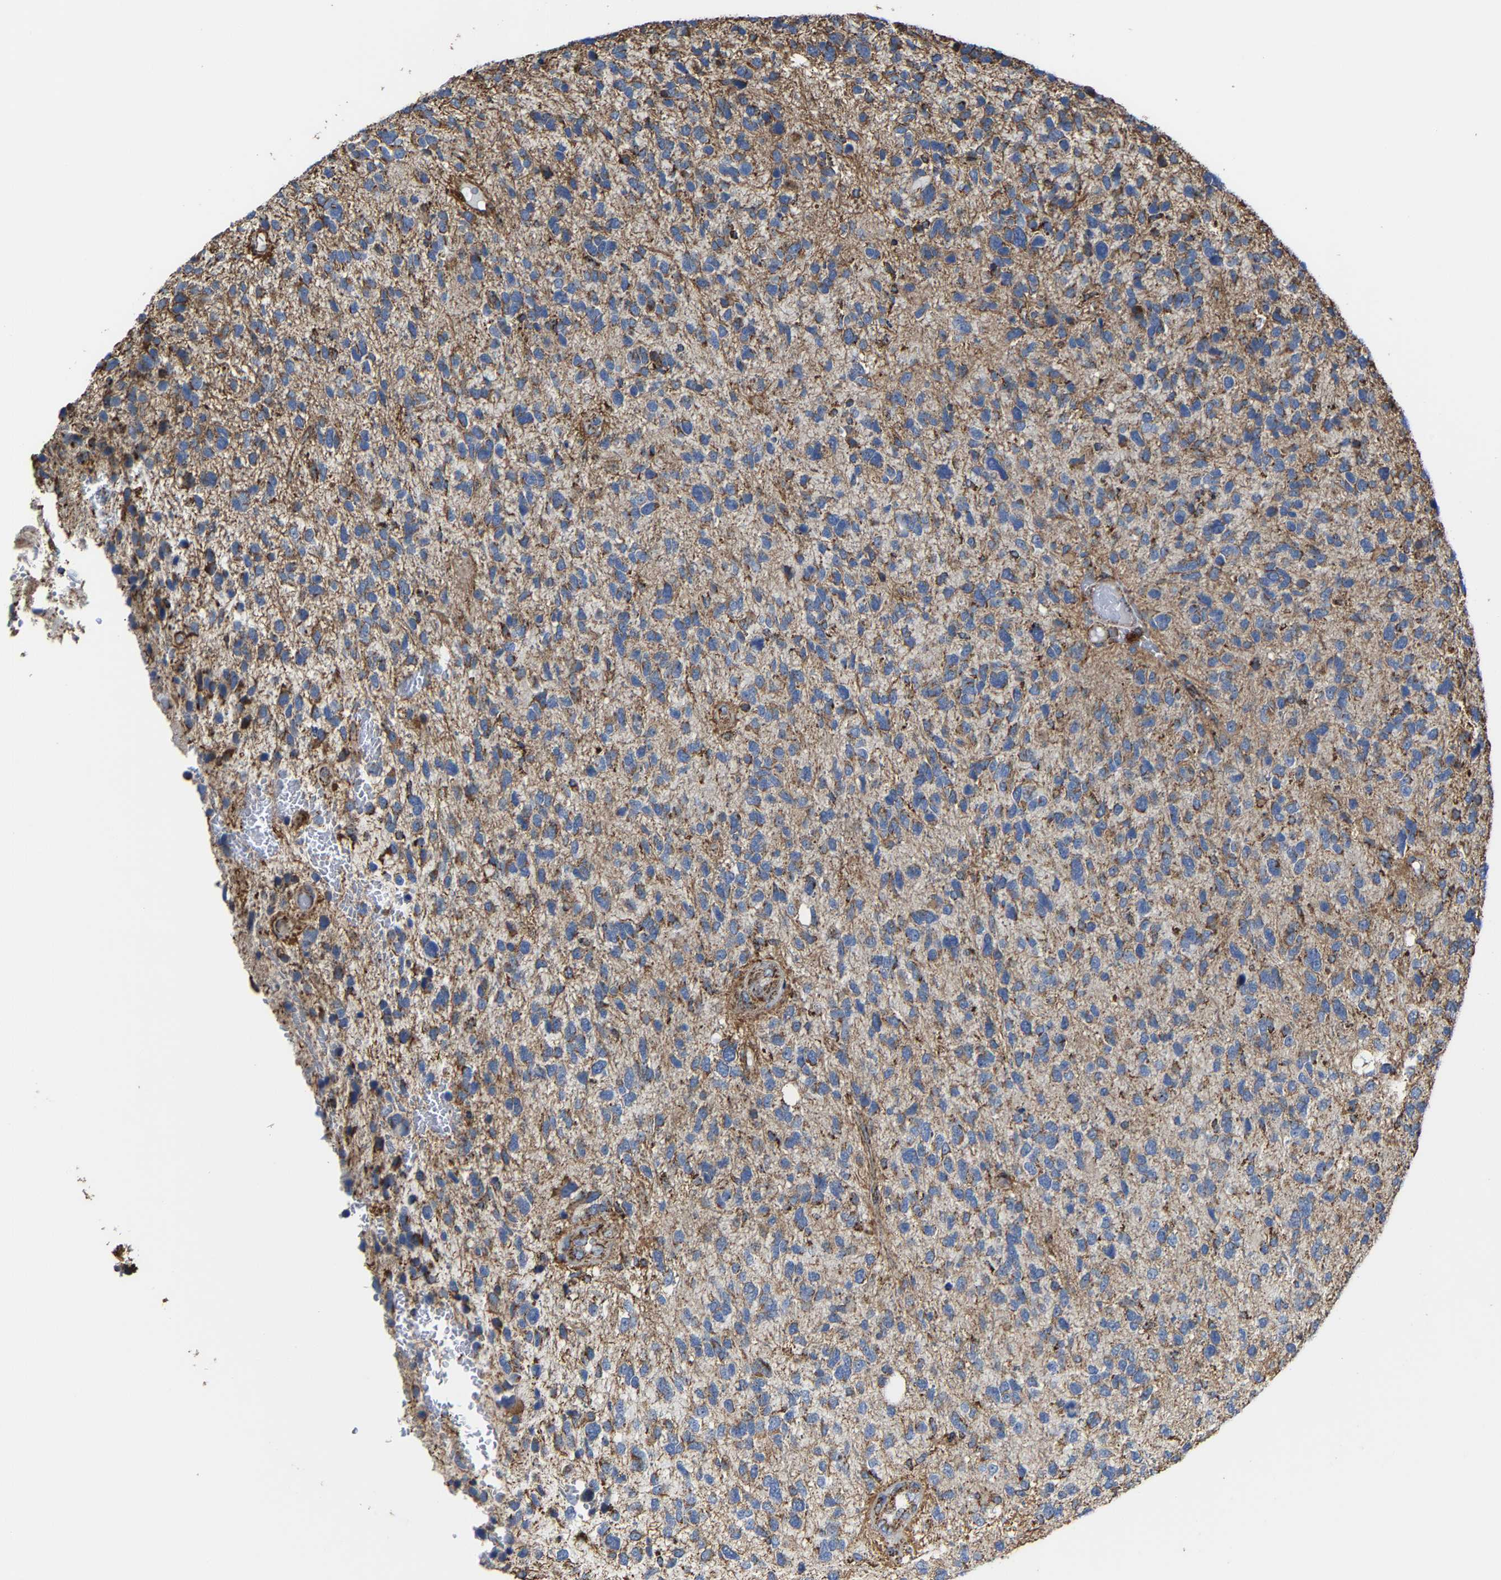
{"staining": {"intensity": "moderate", "quantity": "<25%", "location": "cytoplasmic/membranous"}, "tissue": "glioma", "cell_type": "Tumor cells", "image_type": "cancer", "snomed": [{"axis": "morphology", "description": "Glioma, malignant, High grade"}, {"axis": "topography", "description": "Brain"}], "caption": "Immunohistochemical staining of malignant high-grade glioma reveals moderate cytoplasmic/membranous protein expression in about <25% of tumor cells. Using DAB (3,3'-diaminobenzidine) (brown) and hematoxylin (blue) stains, captured at high magnification using brightfield microscopy.", "gene": "NDUFV3", "patient": {"sex": "female", "age": 58}}